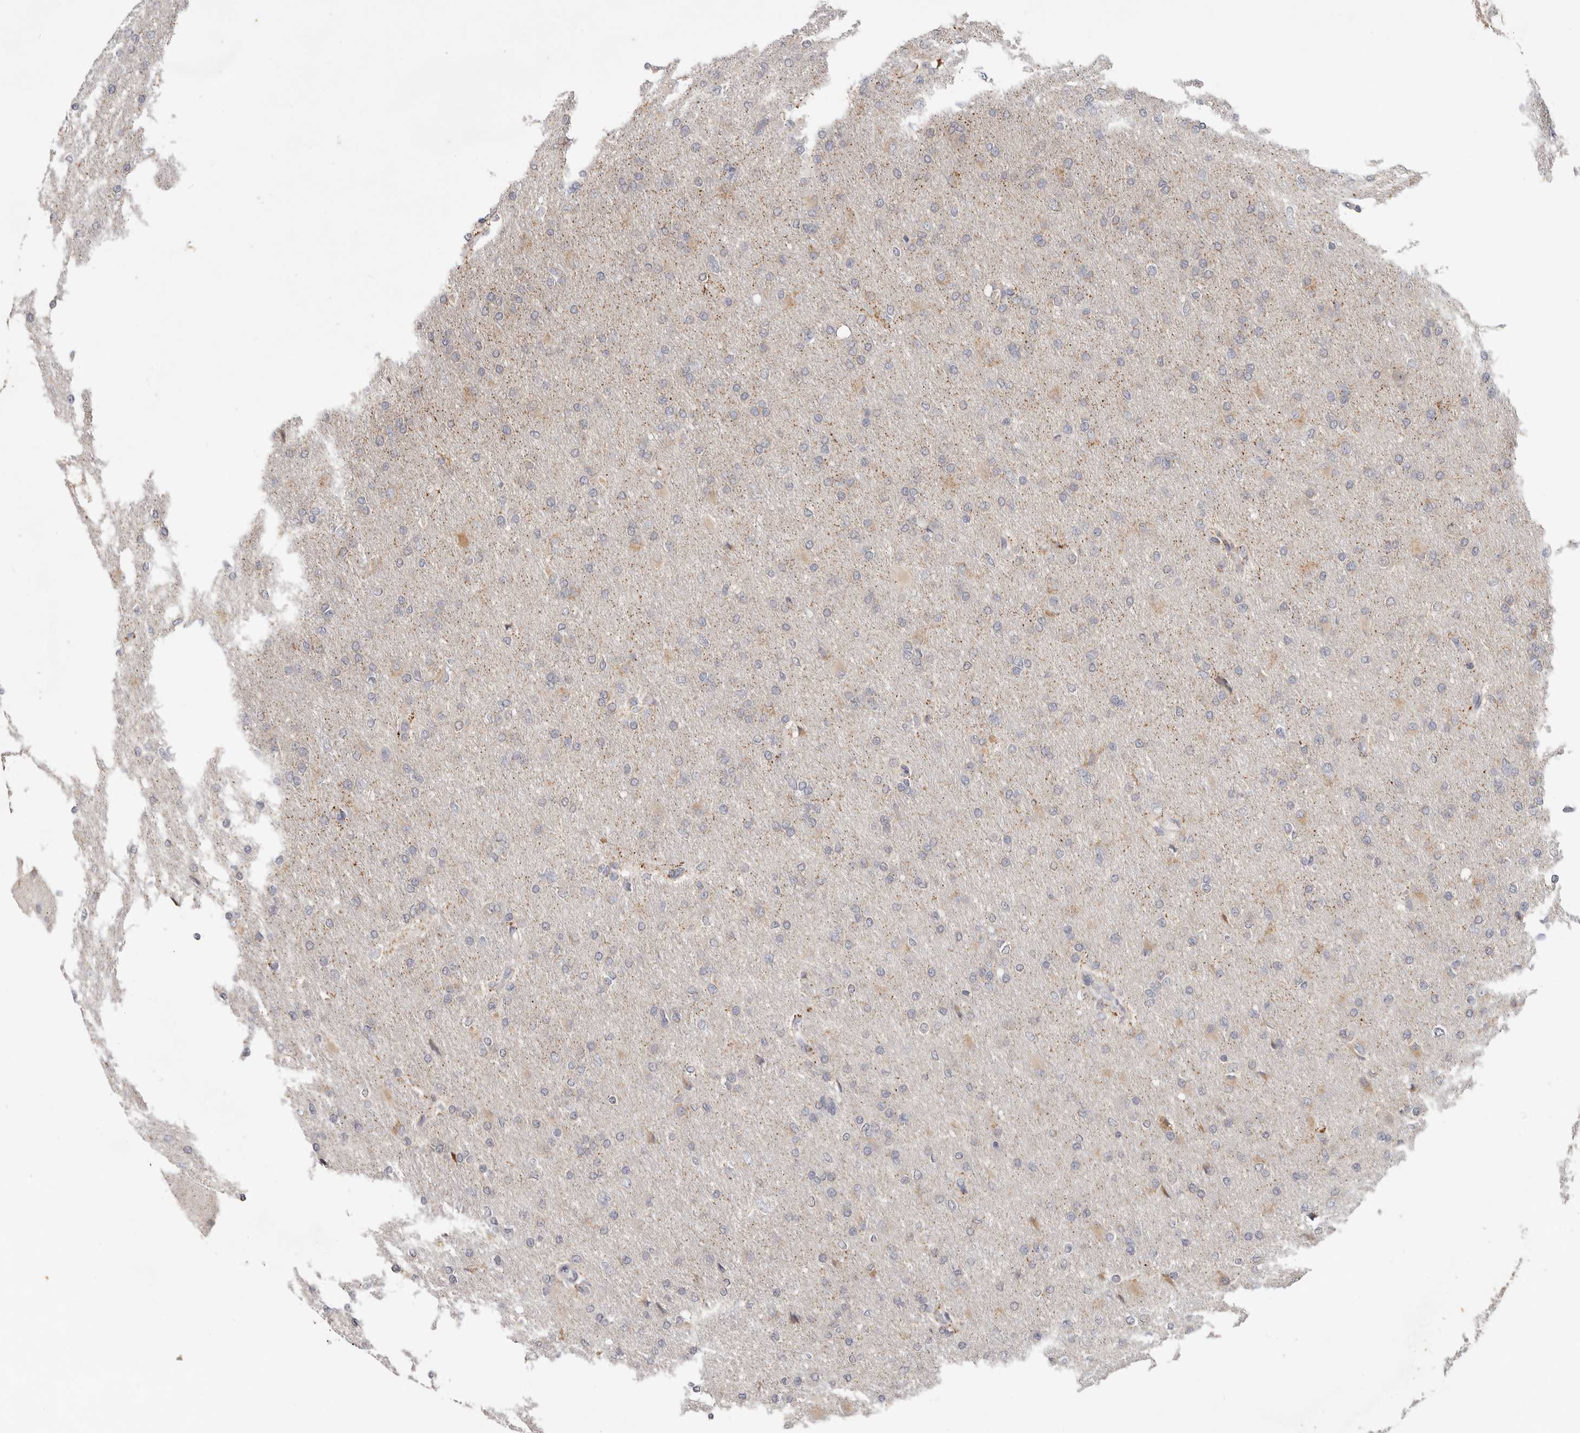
{"staining": {"intensity": "negative", "quantity": "none", "location": "none"}, "tissue": "glioma", "cell_type": "Tumor cells", "image_type": "cancer", "snomed": [{"axis": "morphology", "description": "Glioma, malignant, High grade"}, {"axis": "topography", "description": "Cerebral cortex"}], "caption": "This photomicrograph is of high-grade glioma (malignant) stained with IHC to label a protein in brown with the nuclei are counter-stained blue. There is no staining in tumor cells.", "gene": "WDR77", "patient": {"sex": "female", "age": 36}}